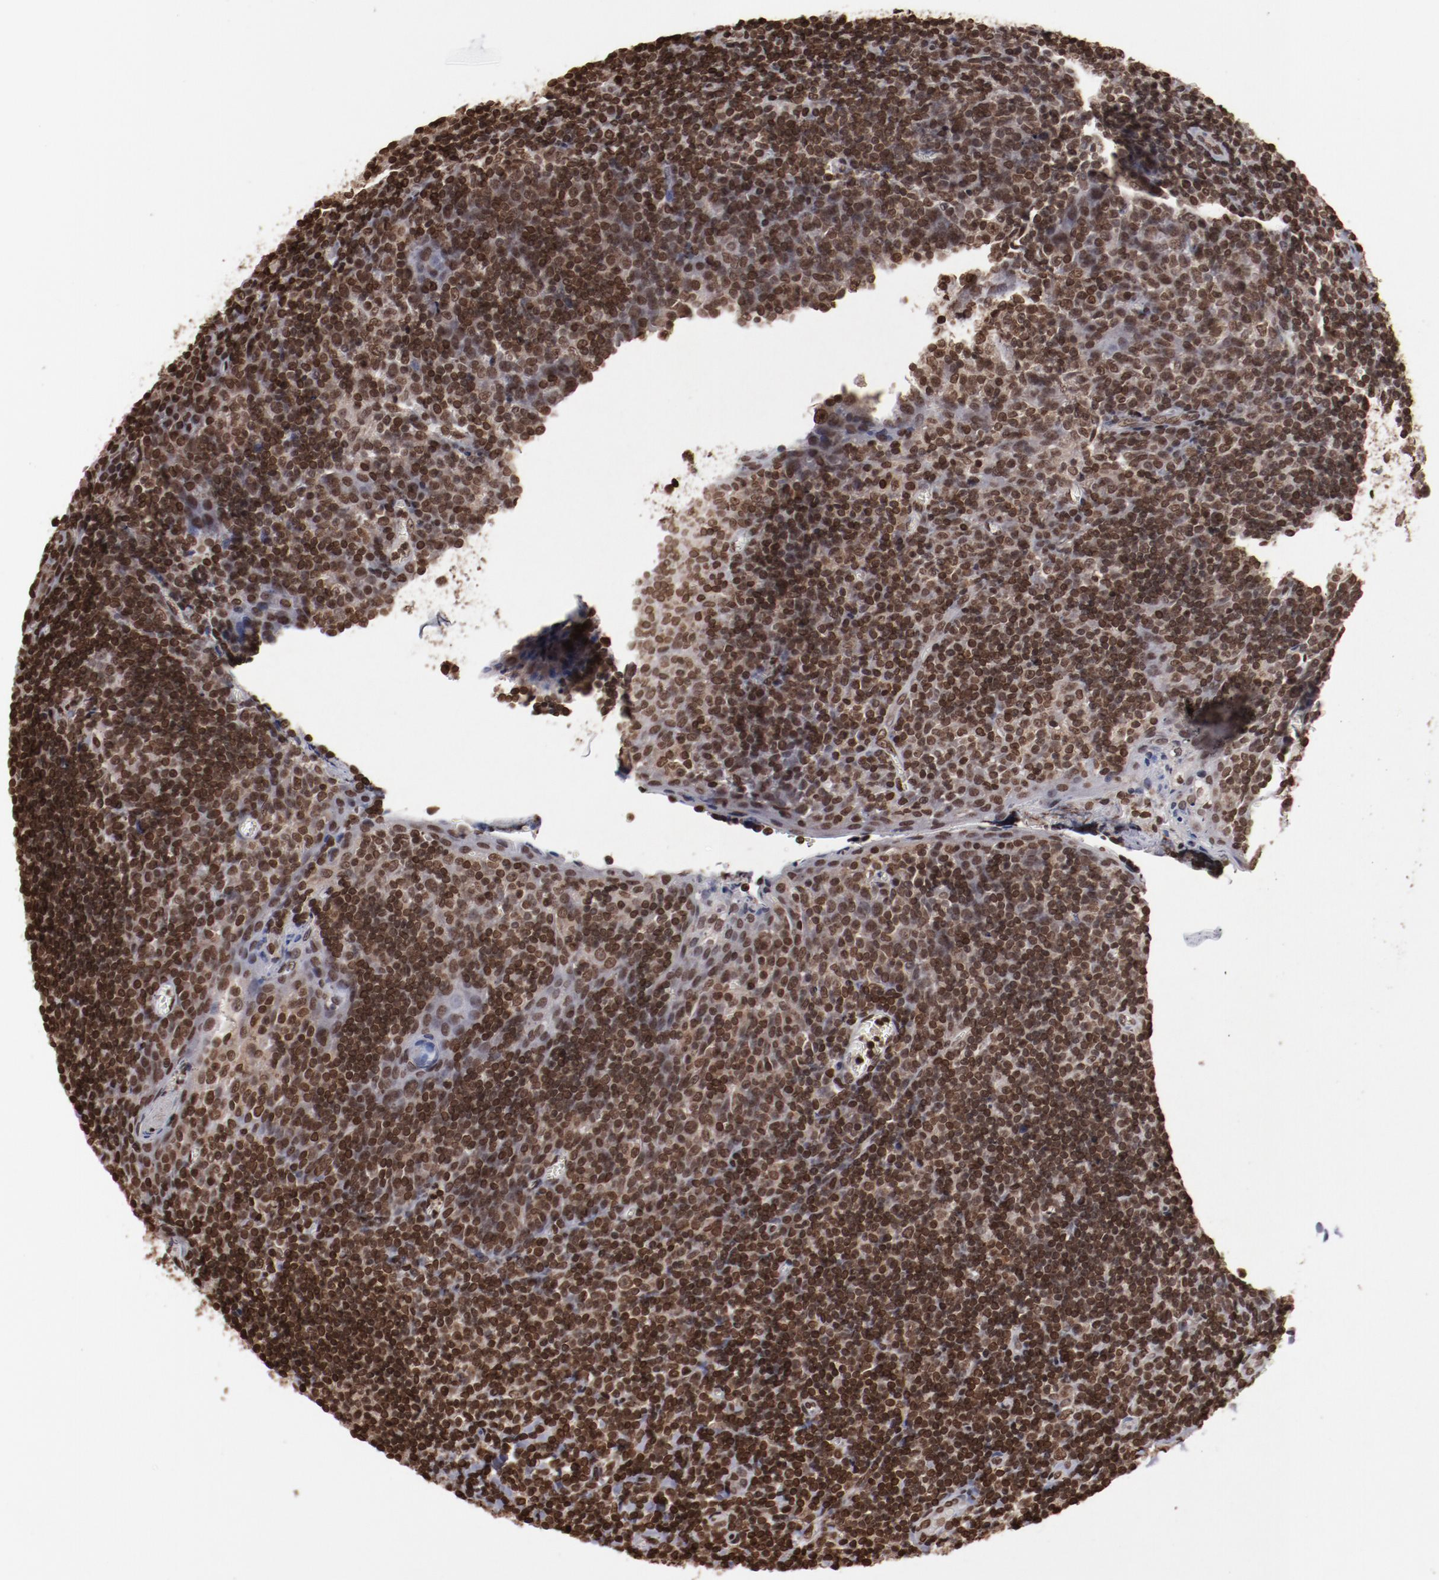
{"staining": {"intensity": "strong", "quantity": ">75%", "location": "nuclear"}, "tissue": "tonsil", "cell_type": "Germinal center cells", "image_type": "normal", "snomed": [{"axis": "morphology", "description": "Normal tissue, NOS"}, {"axis": "topography", "description": "Tonsil"}], "caption": "Immunohistochemical staining of benign tonsil demonstrates strong nuclear protein staining in approximately >75% of germinal center cells.", "gene": "AKT1", "patient": {"sex": "male", "age": 20}}